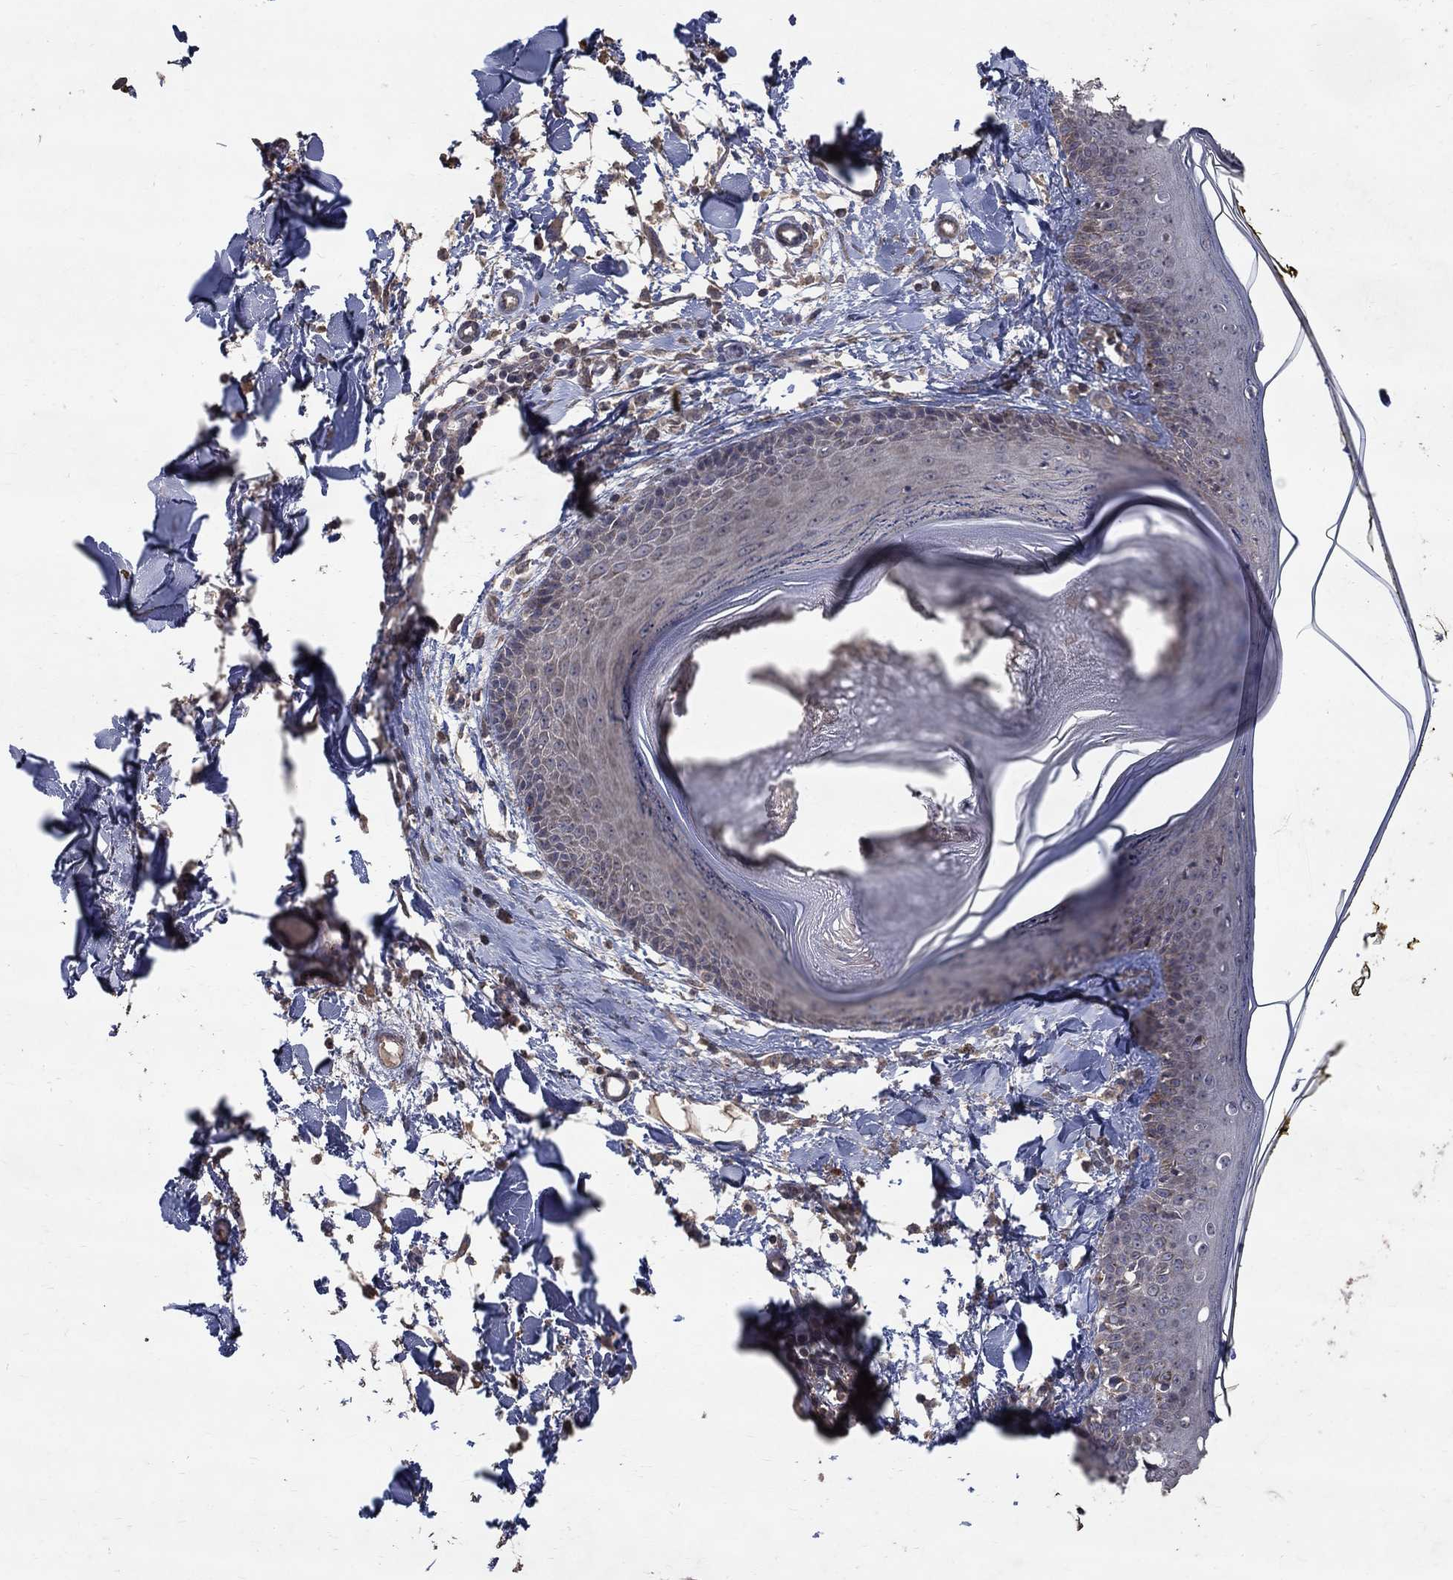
{"staining": {"intensity": "weak", "quantity": "25%-75%", "location": "cytoplasmic/membranous"}, "tissue": "skin", "cell_type": "Fibroblasts", "image_type": "normal", "snomed": [{"axis": "morphology", "description": "Normal tissue, NOS"}, {"axis": "topography", "description": "Skin"}], "caption": "Fibroblasts reveal low levels of weak cytoplasmic/membranous positivity in approximately 25%-75% of cells in benign human skin.", "gene": "C17orf75", "patient": {"sex": "male", "age": 76}}